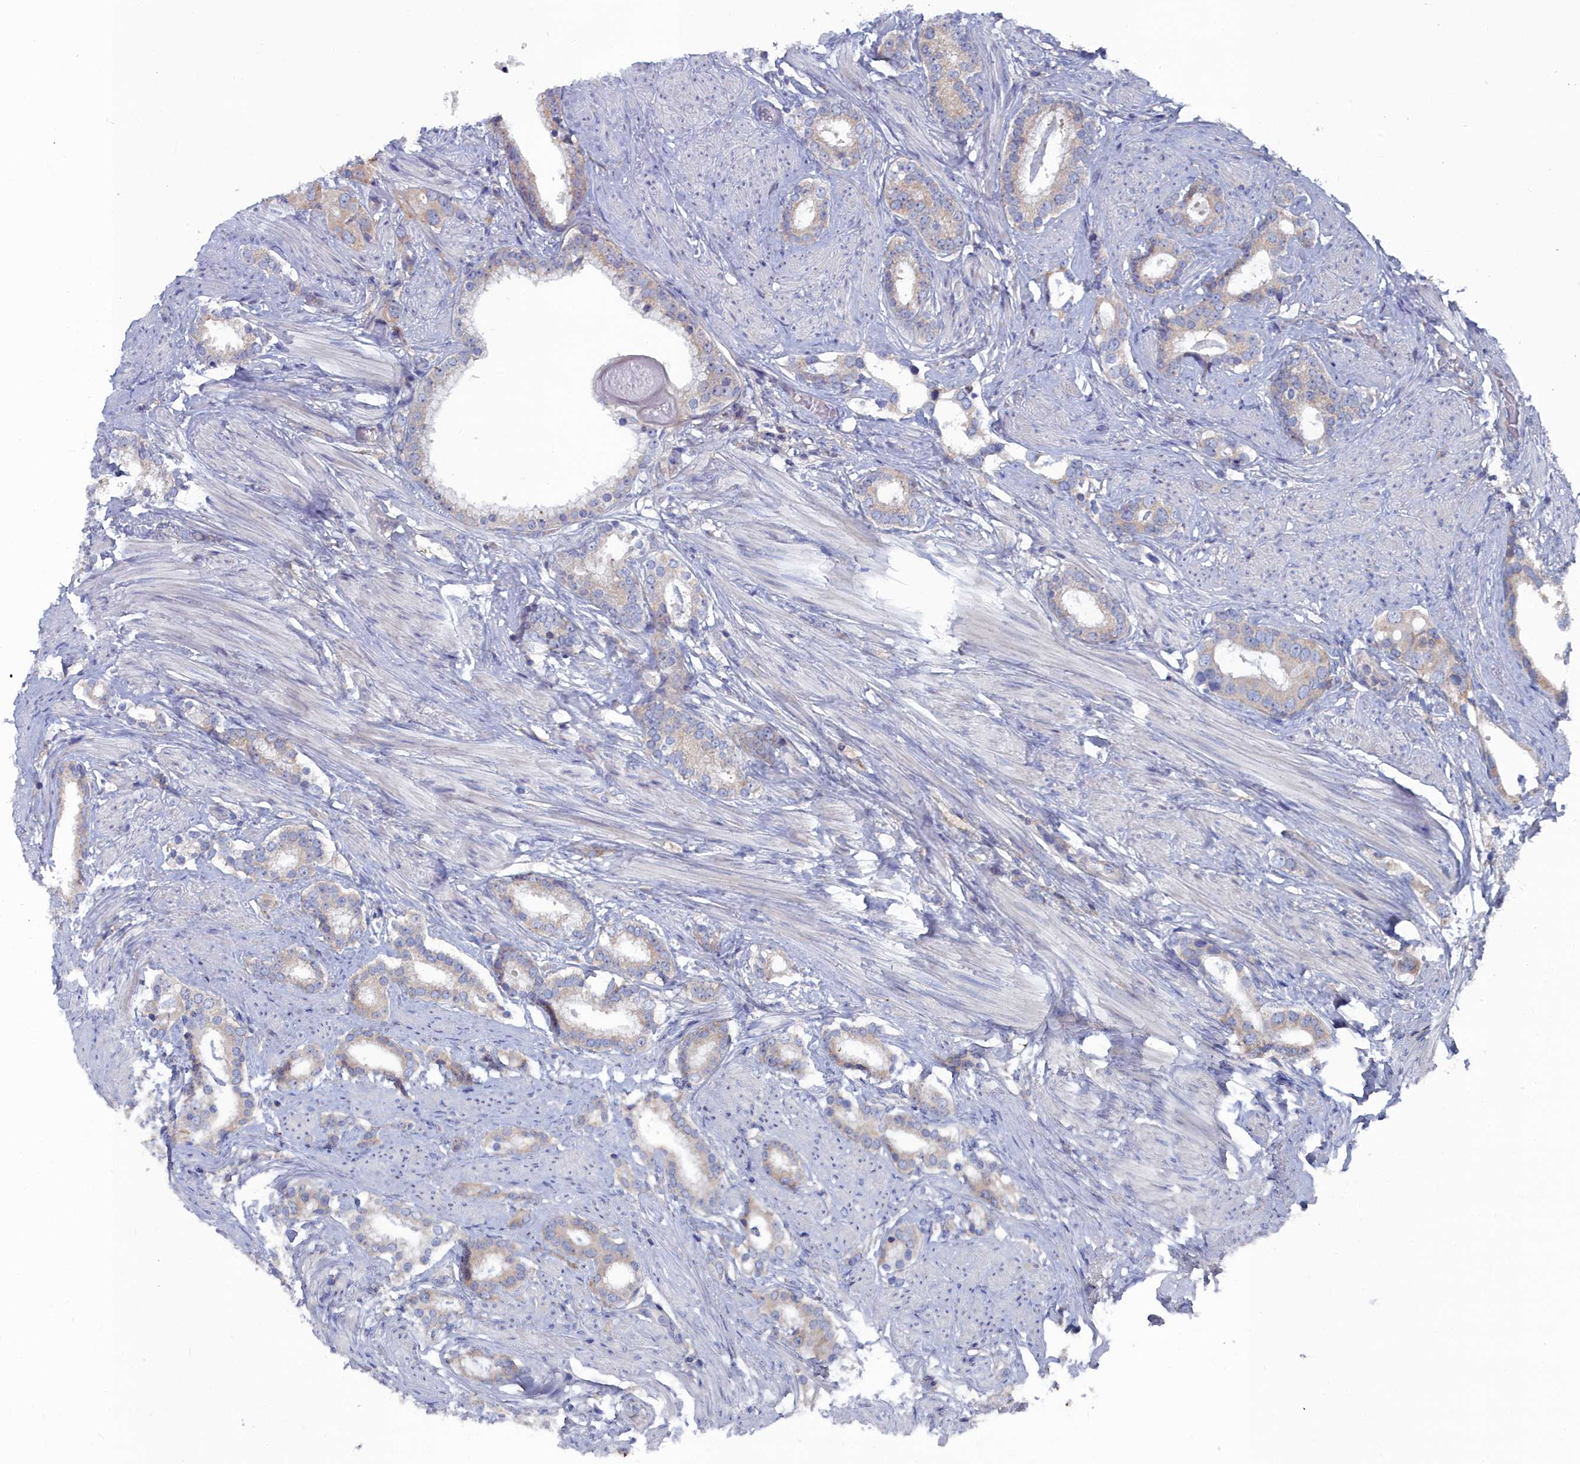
{"staining": {"intensity": "weak", "quantity": "25%-75%", "location": "cytoplasmic/membranous"}, "tissue": "prostate cancer", "cell_type": "Tumor cells", "image_type": "cancer", "snomed": [{"axis": "morphology", "description": "Adenocarcinoma, Low grade"}, {"axis": "topography", "description": "Prostate"}], "caption": "Prostate adenocarcinoma (low-grade) stained for a protein demonstrates weak cytoplasmic/membranous positivity in tumor cells.", "gene": "CCDC149", "patient": {"sex": "male", "age": 71}}